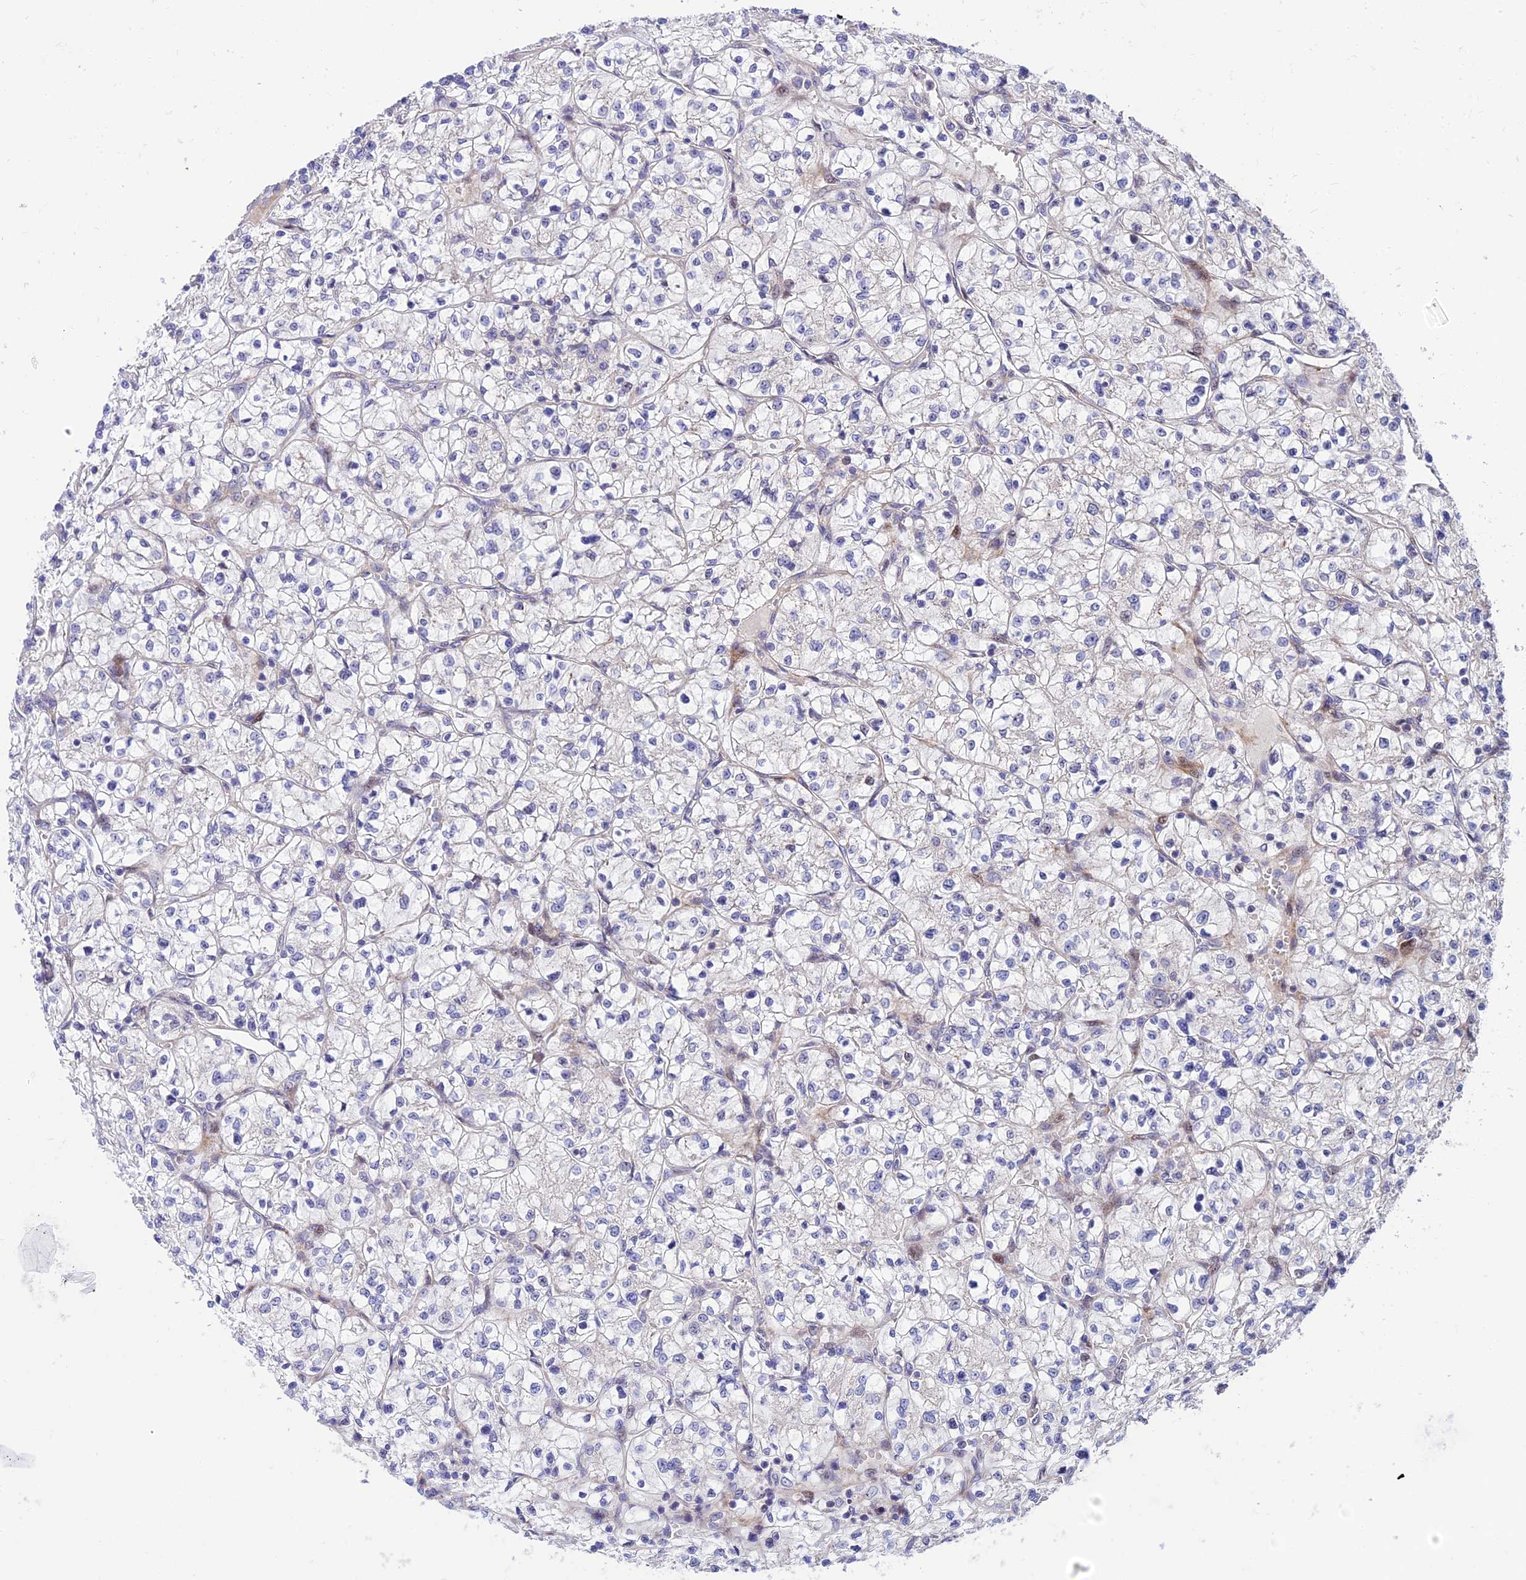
{"staining": {"intensity": "negative", "quantity": "none", "location": "none"}, "tissue": "renal cancer", "cell_type": "Tumor cells", "image_type": "cancer", "snomed": [{"axis": "morphology", "description": "Adenocarcinoma, NOS"}, {"axis": "topography", "description": "Kidney"}], "caption": "There is no significant expression in tumor cells of renal adenocarcinoma.", "gene": "KBTBD7", "patient": {"sex": "female", "age": 64}}